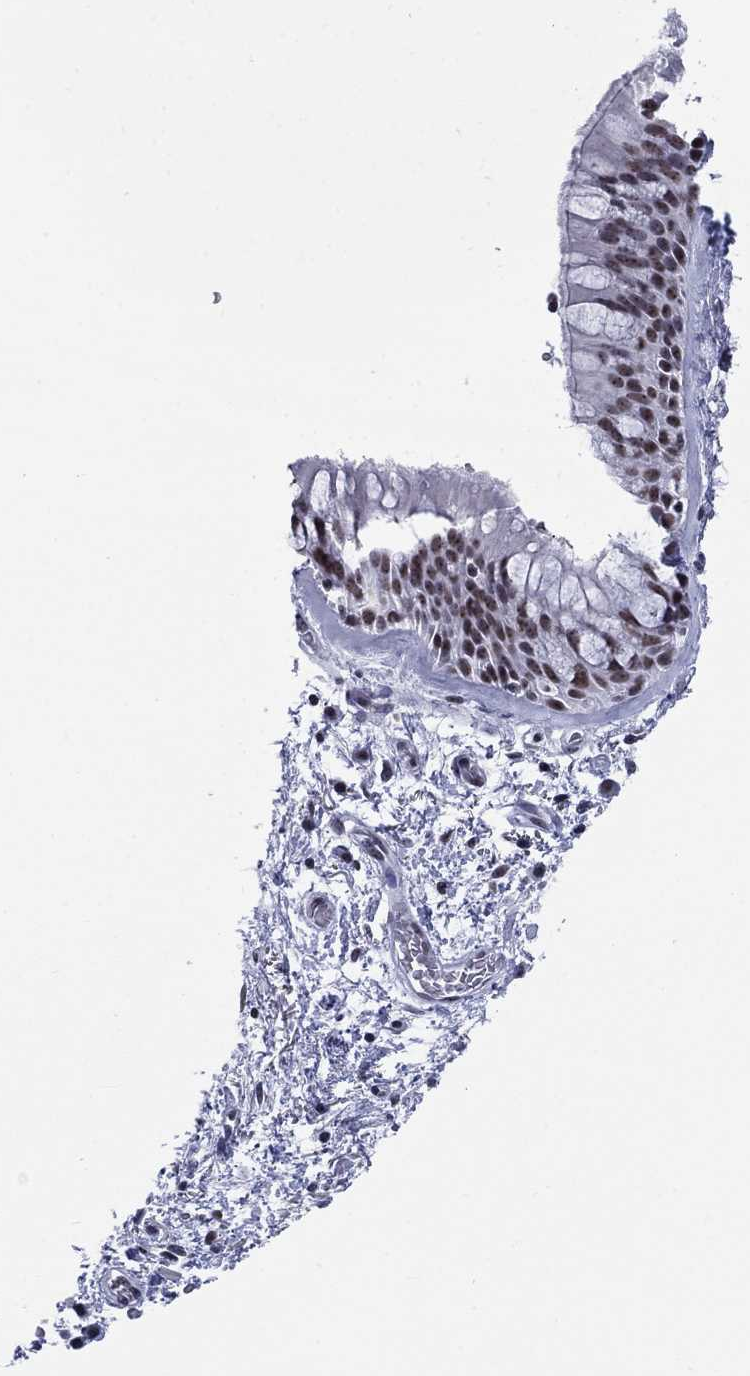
{"staining": {"intensity": "moderate", "quantity": "<25%", "location": "nuclear"}, "tissue": "bronchus", "cell_type": "Respiratory epithelial cells", "image_type": "normal", "snomed": [{"axis": "morphology", "description": "Normal tissue, NOS"}, {"axis": "topography", "description": "Bronchus"}, {"axis": "topography", "description": "Lung"}], "caption": "IHC histopathology image of normal bronchus: bronchus stained using immunohistochemistry (IHC) displays low levels of moderate protein expression localized specifically in the nuclear of respiratory epithelial cells, appearing as a nuclear brown color.", "gene": "CSRNP3", "patient": {"sex": "female", "age": 57}}